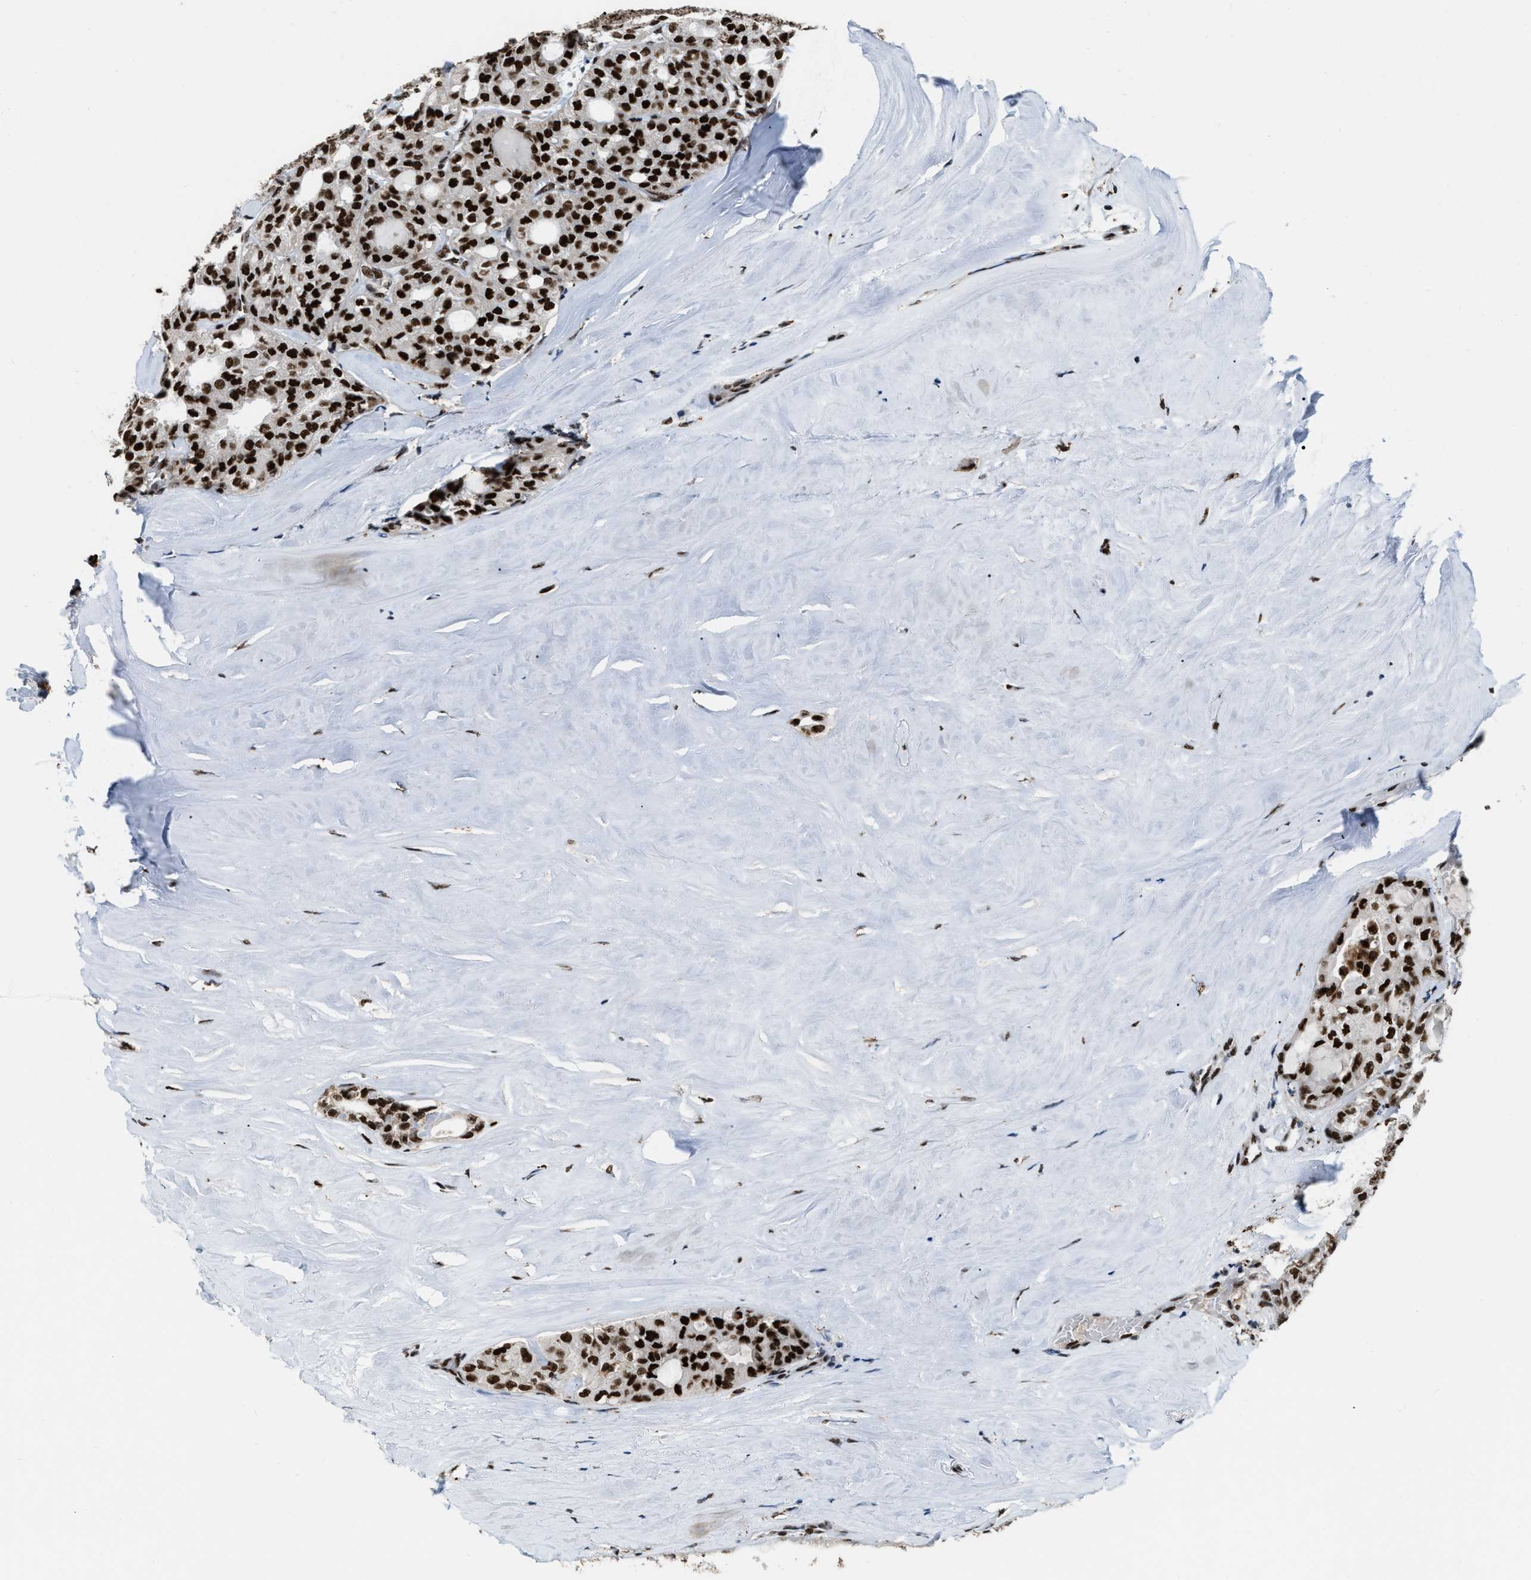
{"staining": {"intensity": "strong", "quantity": ">75%", "location": "cytoplasmic/membranous,nuclear"}, "tissue": "thyroid cancer", "cell_type": "Tumor cells", "image_type": "cancer", "snomed": [{"axis": "morphology", "description": "Follicular adenoma carcinoma, NOS"}, {"axis": "topography", "description": "Thyroid gland"}], "caption": "This image exhibits thyroid follicular adenoma carcinoma stained with immunohistochemistry (IHC) to label a protein in brown. The cytoplasmic/membranous and nuclear of tumor cells show strong positivity for the protein. Nuclei are counter-stained blue.", "gene": "NUMA1", "patient": {"sex": "male", "age": 75}}